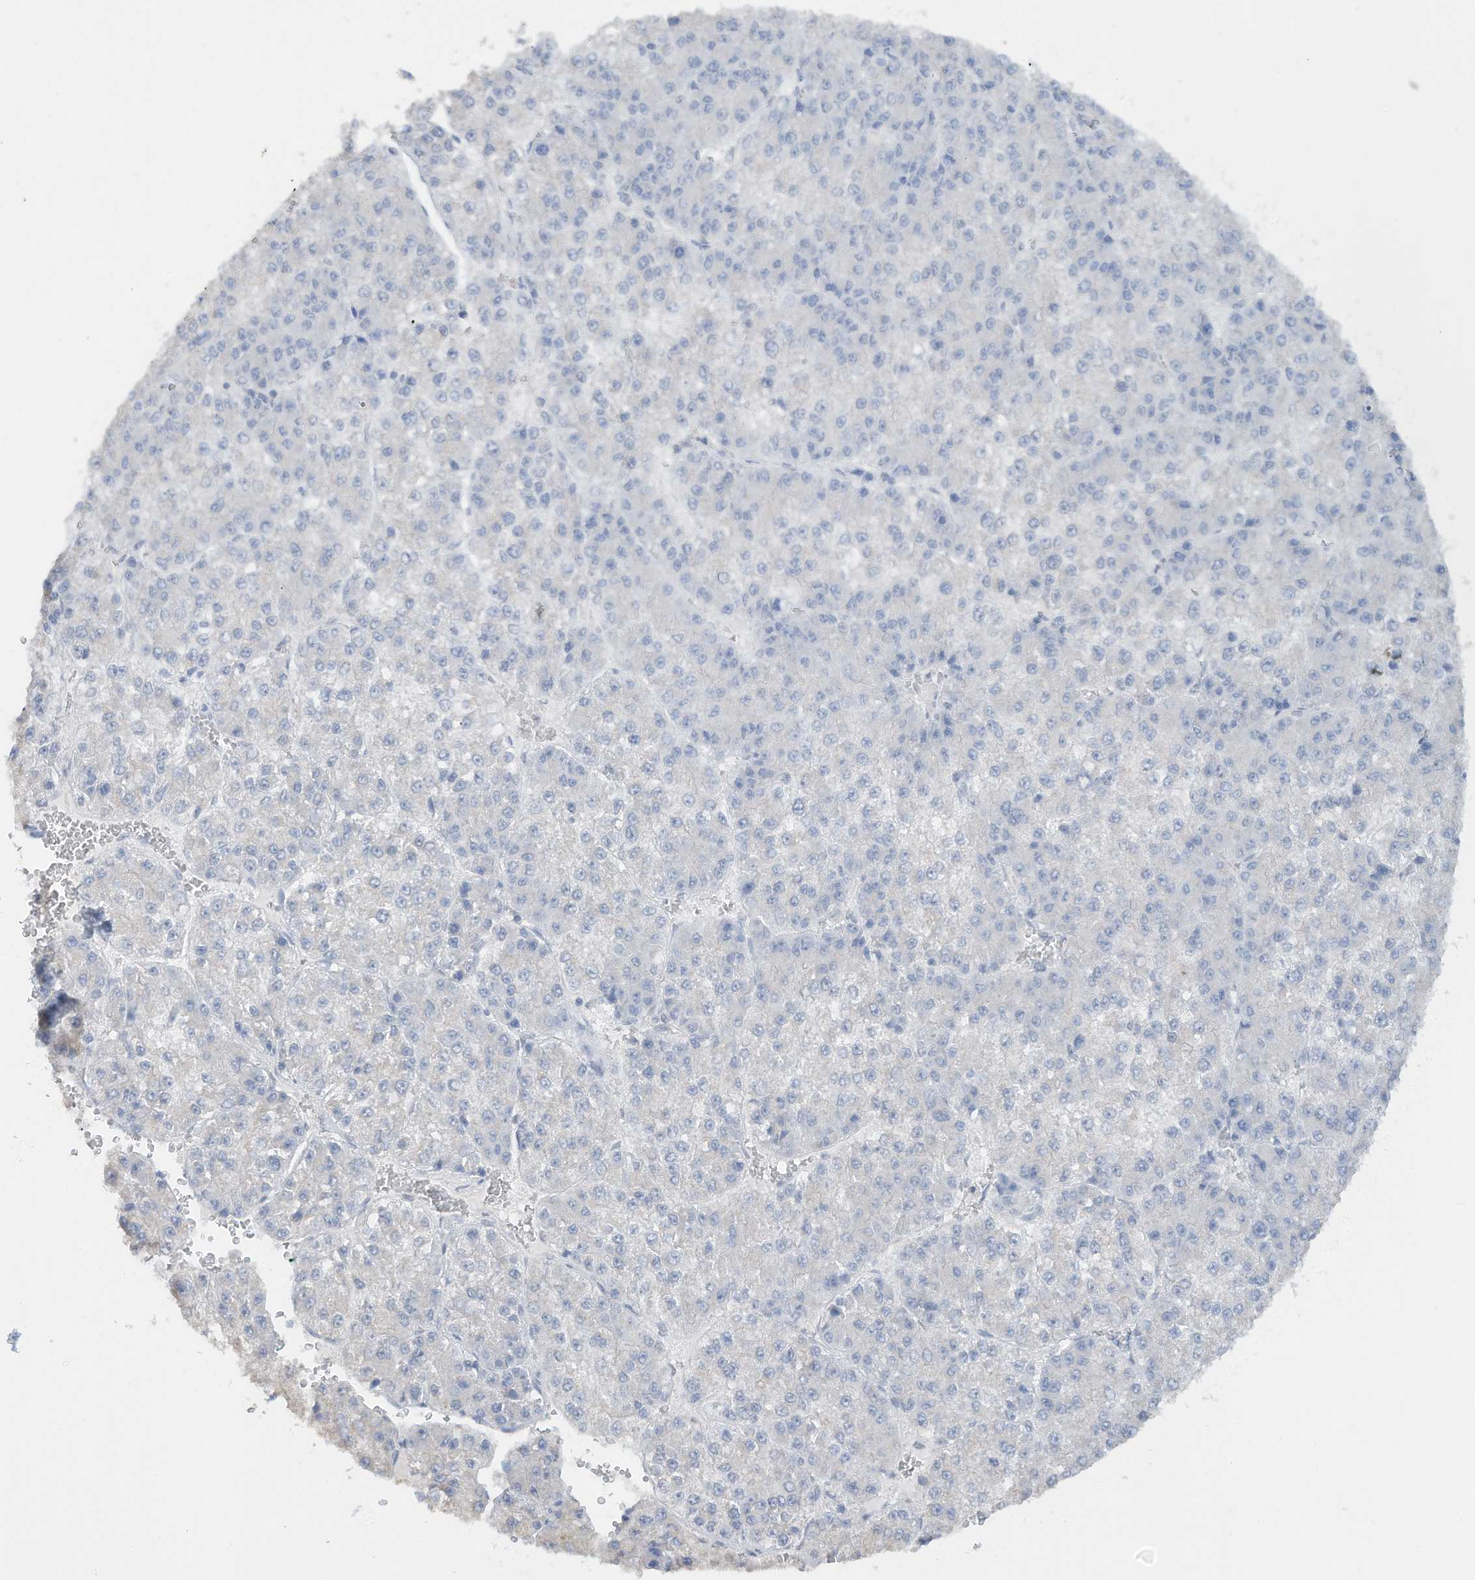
{"staining": {"intensity": "negative", "quantity": "none", "location": "none"}, "tissue": "liver cancer", "cell_type": "Tumor cells", "image_type": "cancer", "snomed": [{"axis": "morphology", "description": "Carcinoma, Hepatocellular, NOS"}, {"axis": "topography", "description": "Liver"}], "caption": "Image shows no protein expression in tumor cells of hepatocellular carcinoma (liver) tissue.", "gene": "HAS3", "patient": {"sex": "female", "age": 73}}